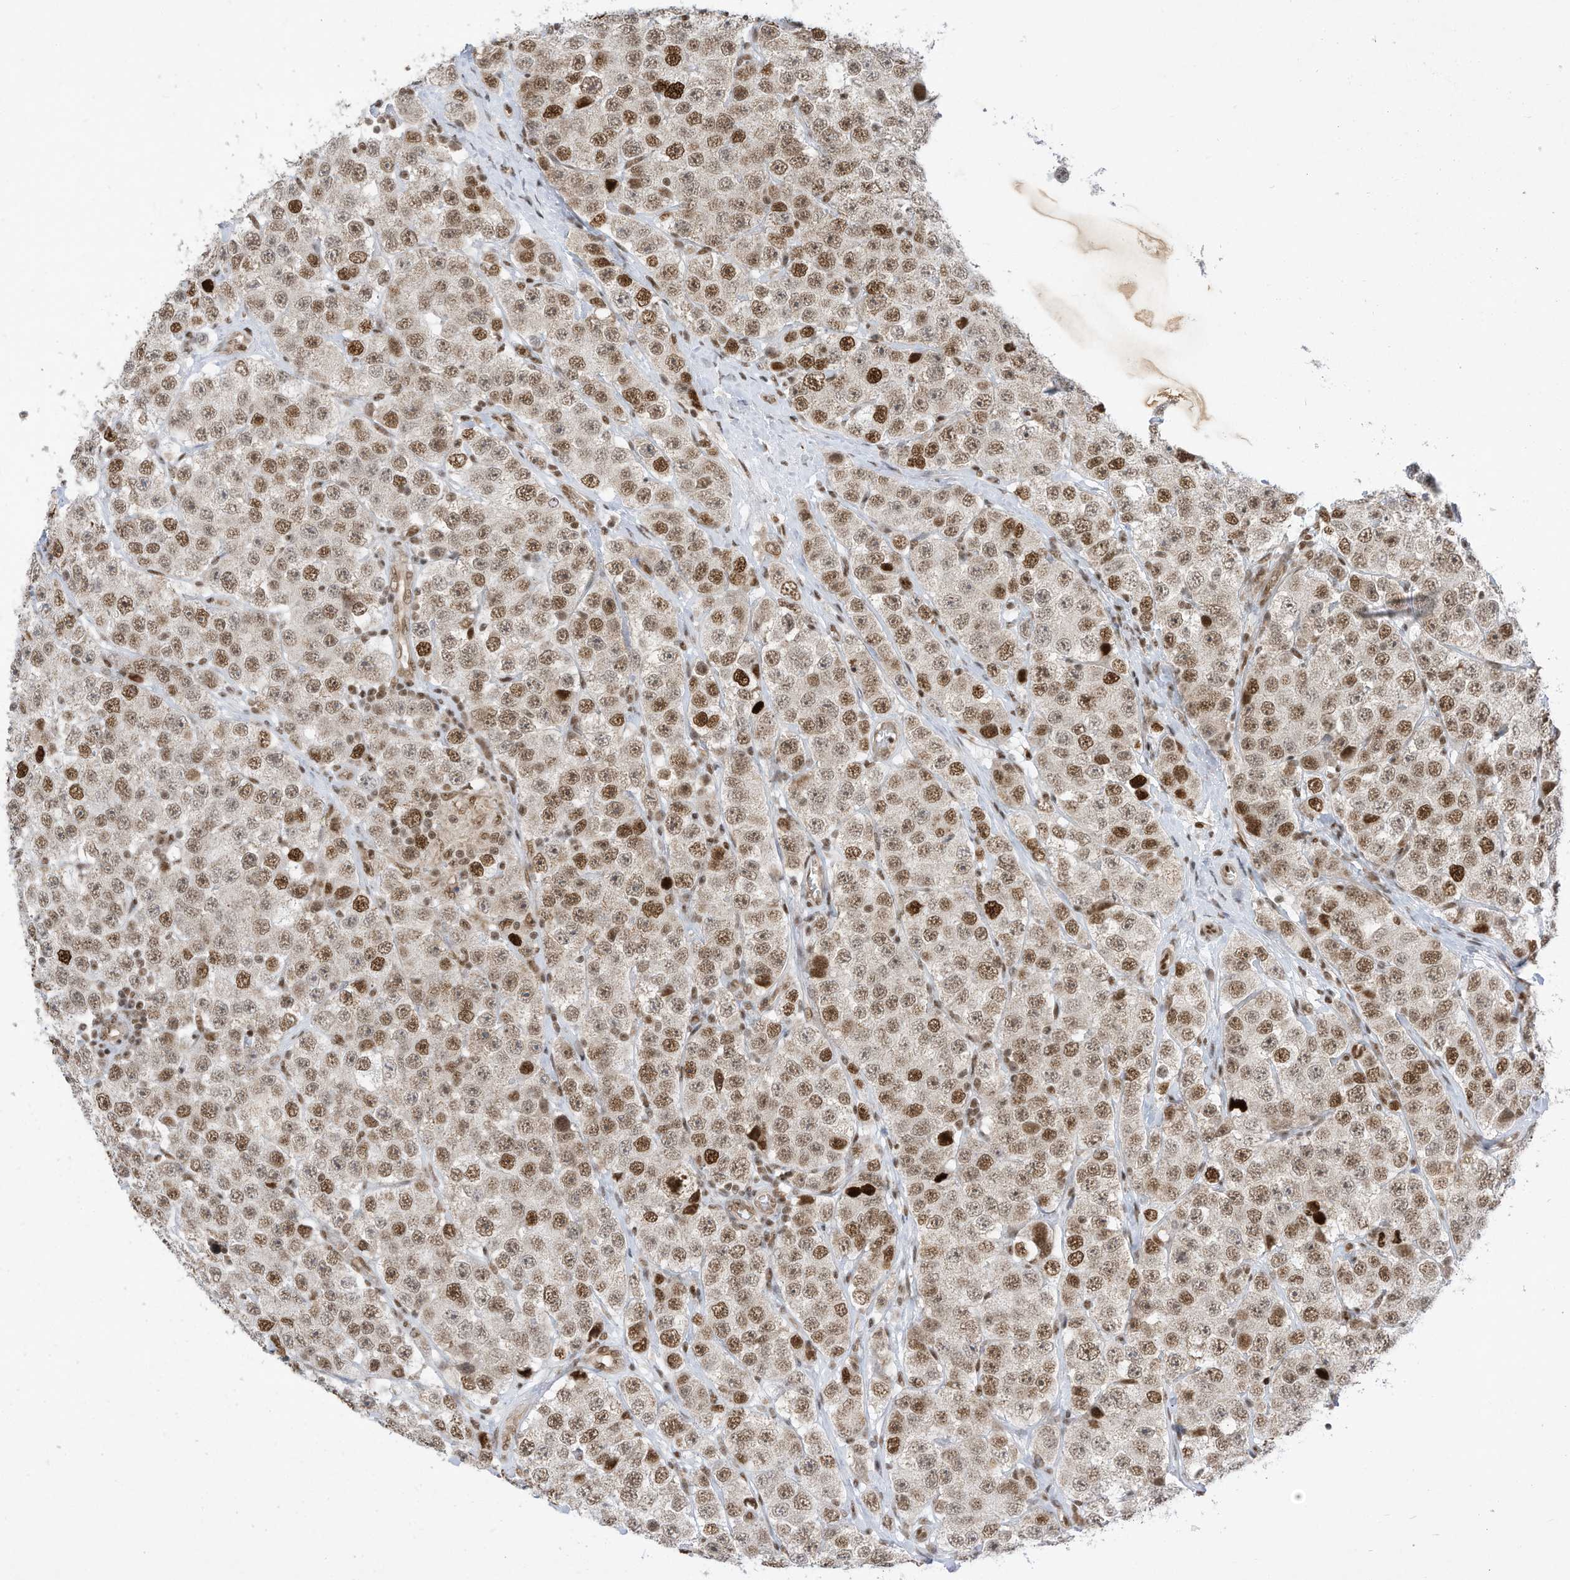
{"staining": {"intensity": "strong", "quantity": "25%-75%", "location": "nuclear"}, "tissue": "testis cancer", "cell_type": "Tumor cells", "image_type": "cancer", "snomed": [{"axis": "morphology", "description": "Seminoma, NOS"}, {"axis": "topography", "description": "Testis"}], "caption": "Strong nuclear protein positivity is present in approximately 25%-75% of tumor cells in testis cancer (seminoma). The protein of interest is stained brown, and the nuclei are stained in blue (DAB IHC with brightfield microscopy, high magnification).", "gene": "AURKAIP1", "patient": {"sex": "male", "age": 28}}